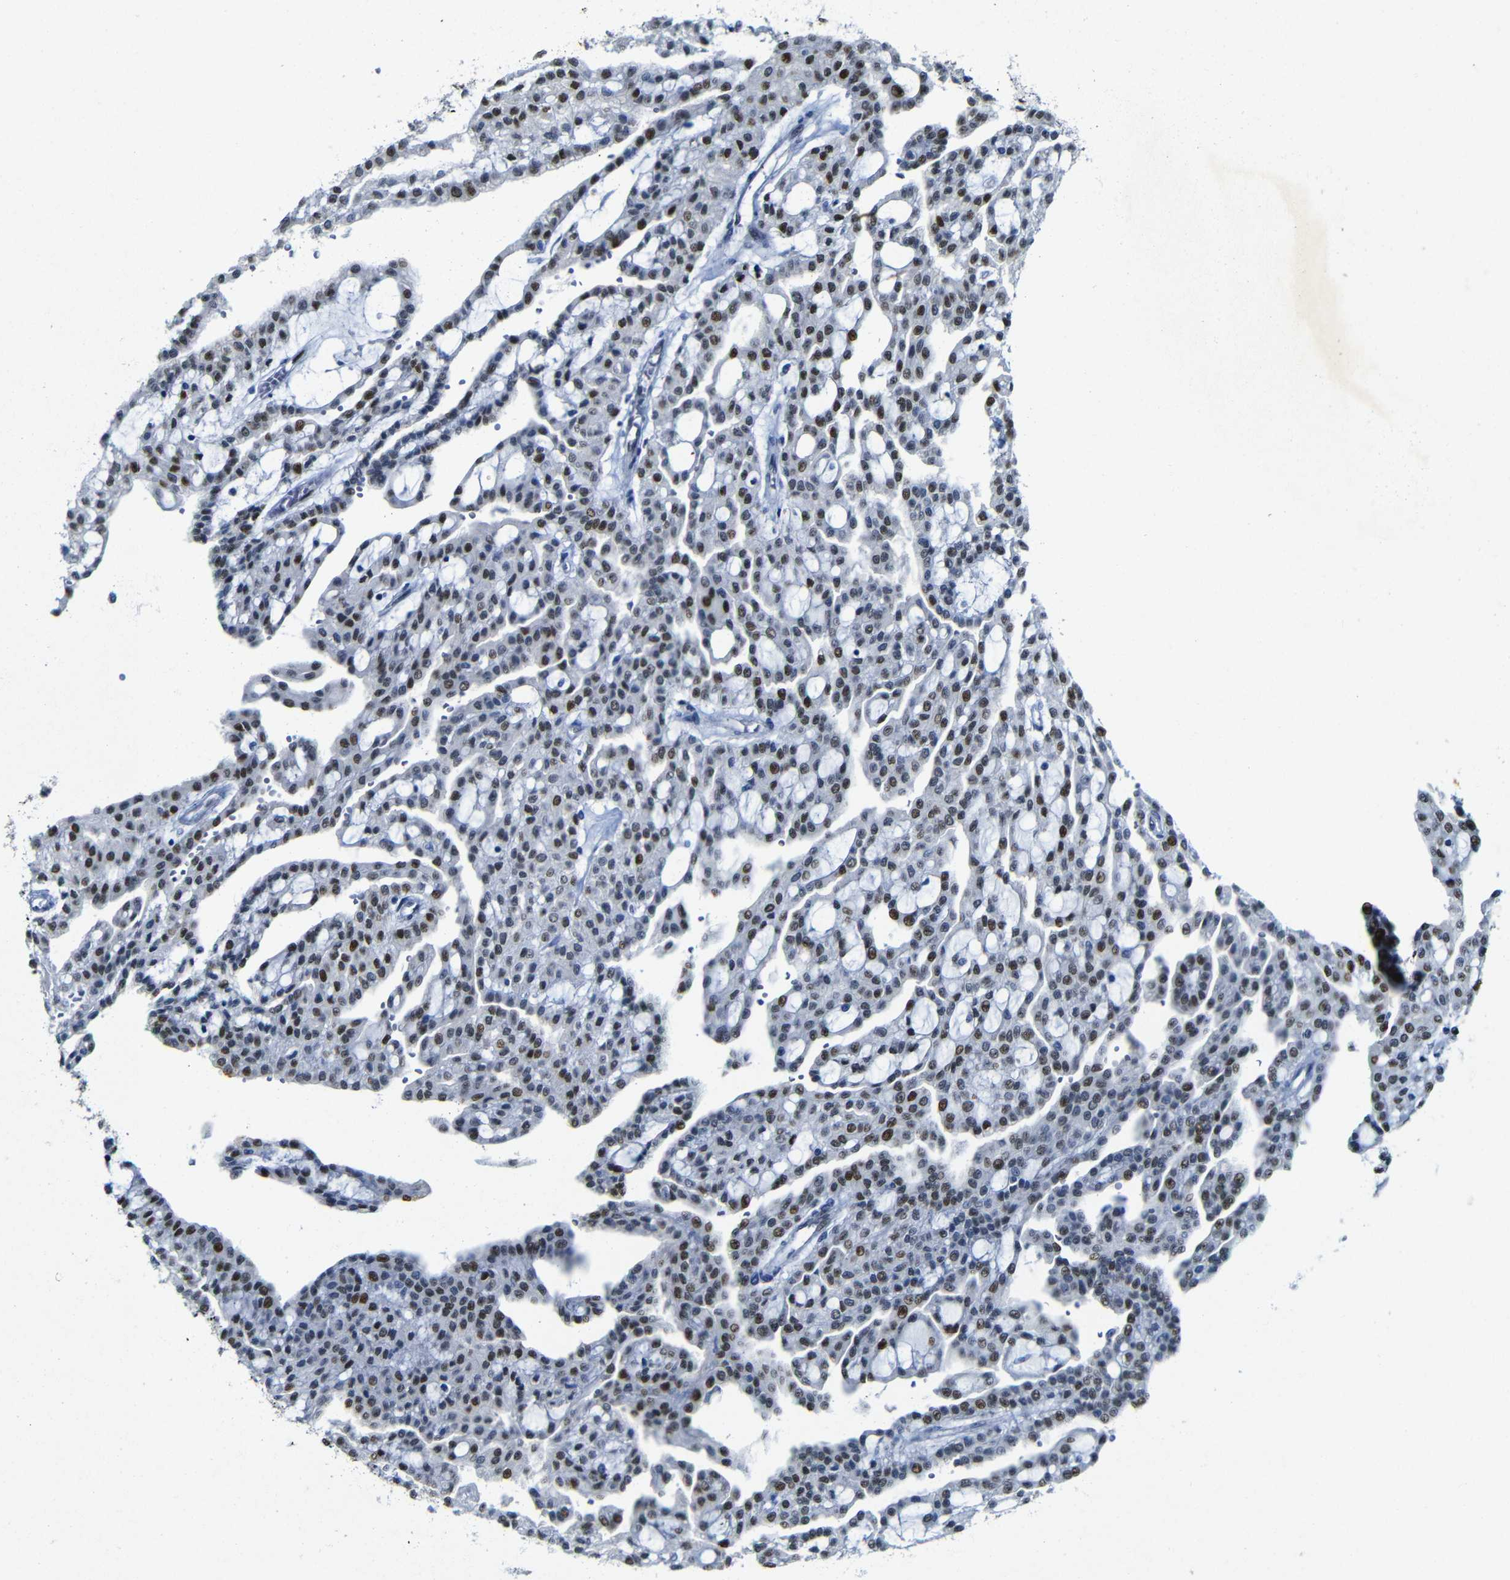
{"staining": {"intensity": "moderate", "quantity": ">75%", "location": "nuclear"}, "tissue": "renal cancer", "cell_type": "Tumor cells", "image_type": "cancer", "snomed": [{"axis": "morphology", "description": "Adenocarcinoma, NOS"}, {"axis": "topography", "description": "Kidney"}], "caption": "Protein expression analysis of adenocarcinoma (renal) shows moderate nuclear staining in approximately >75% of tumor cells. The staining was performed using DAB to visualize the protein expression in brown, while the nuclei were stained in blue with hematoxylin (Magnification: 20x).", "gene": "FOSL2", "patient": {"sex": "male", "age": 63}}